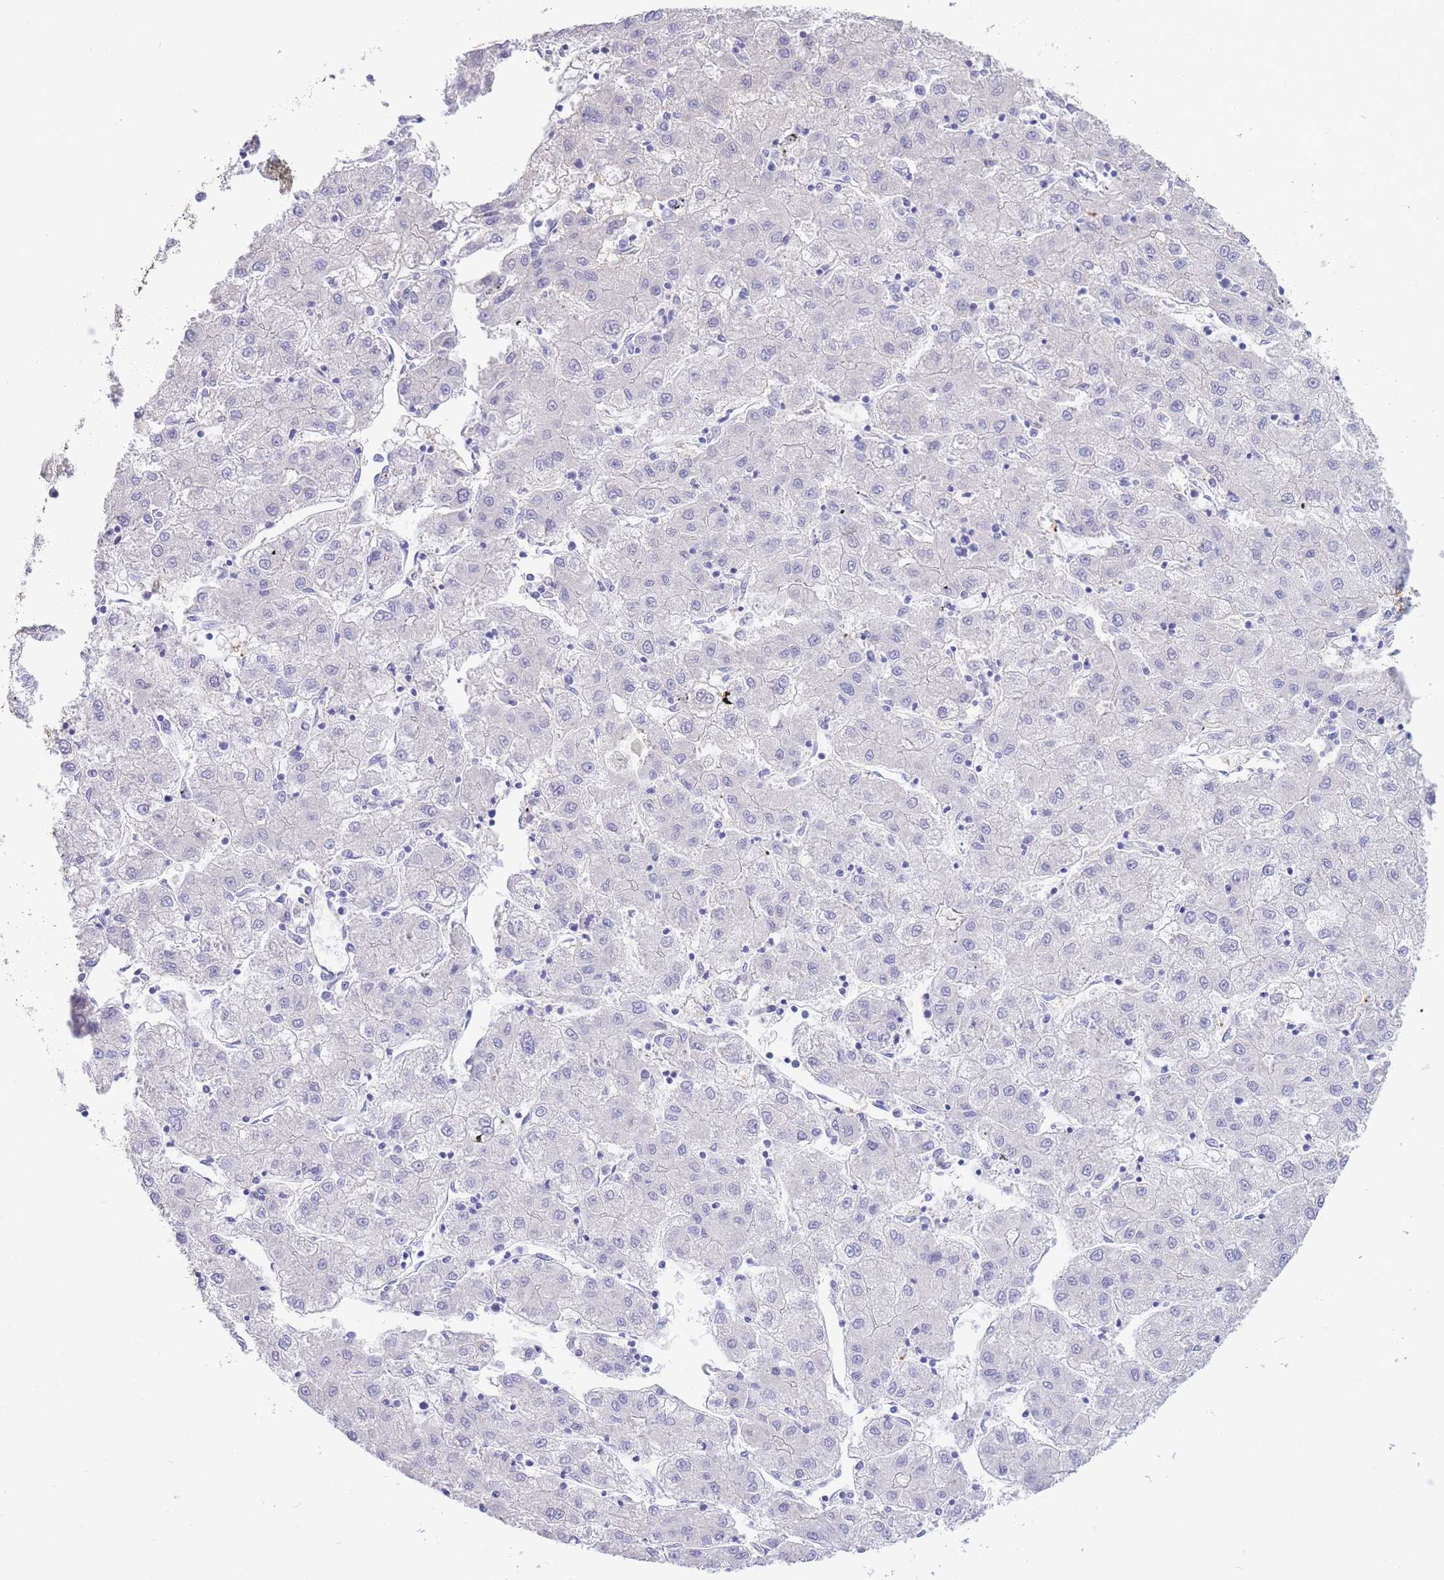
{"staining": {"intensity": "negative", "quantity": "none", "location": "none"}, "tissue": "liver cancer", "cell_type": "Tumor cells", "image_type": "cancer", "snomed": [{"axis": "morphology", "description": "Carcinoma, Hepatocellular, NOS"}, {"axis": "topography", "description": "Liver"}], "caption": "An image of liver hepatocellular carcinoma stained for a protein displays no brown staining in tumor cells.", "gene": "NAMPT", "patient": {"sex": "male", "age": 72}}